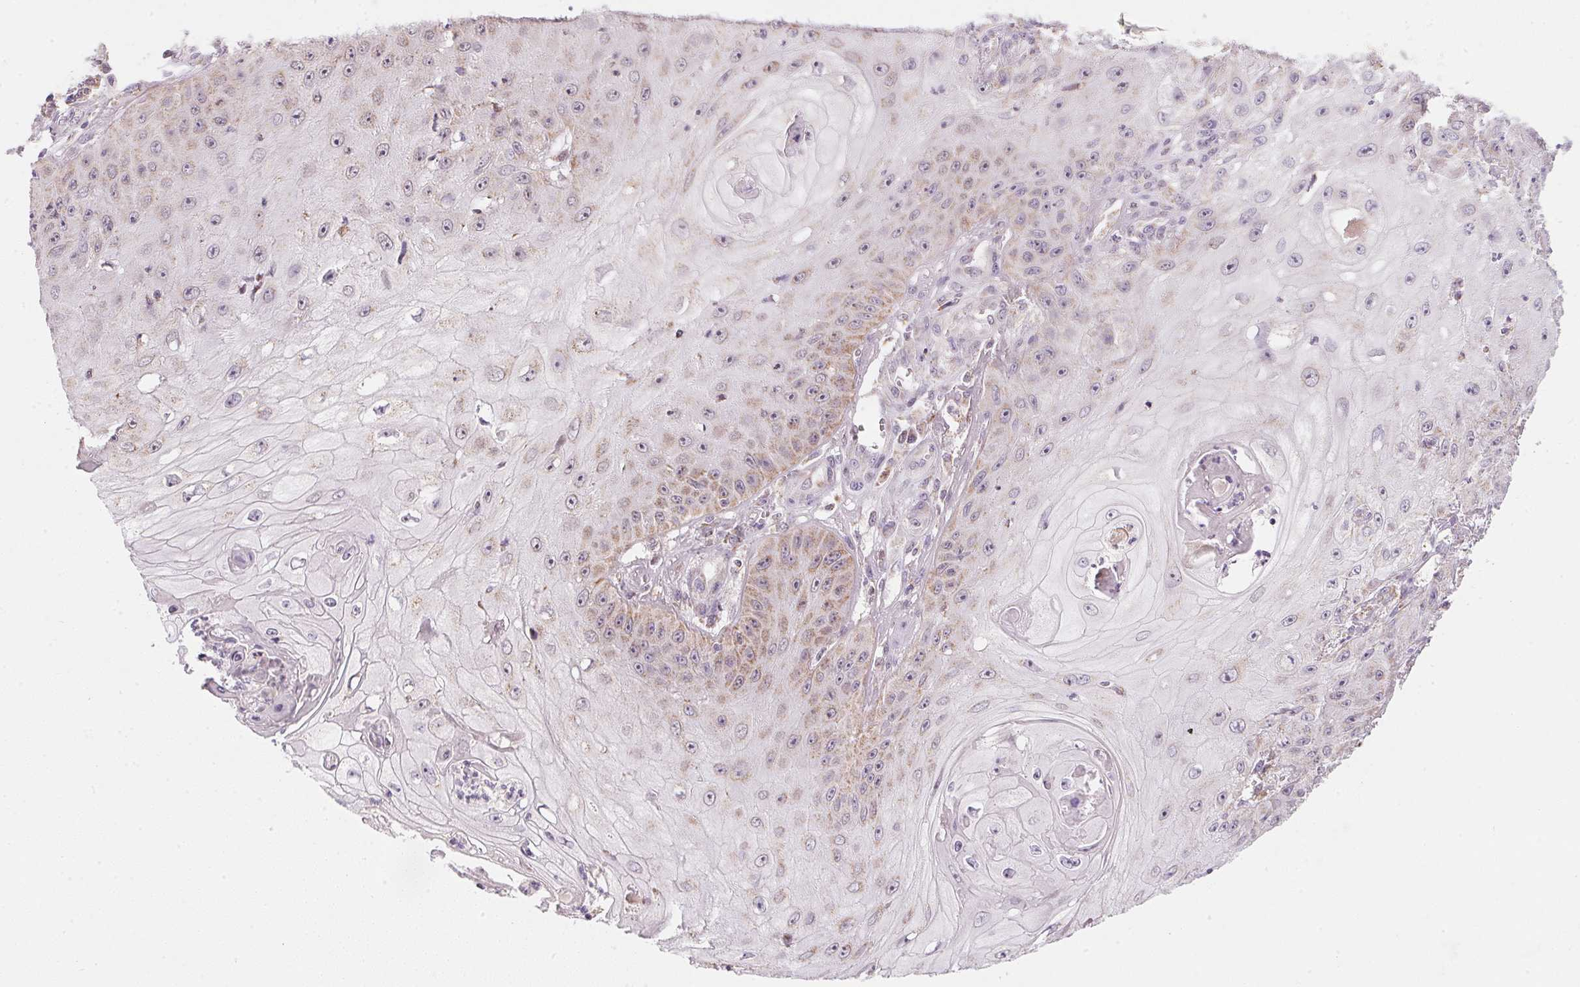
{"staining": {"intensity": "moderate", "quantity": "<25%", "location": "cytoplasmic/membranous"}, "tissue": "skin cancer", "cell_type": "Tumor cells", "image_type": "cancer", "snomed": [{"axis": "morphology", "description": "Squamous cell carcinoma, NOS"}, {"axis": "topography", "description": "Skin"}], "caption": "IHC (DAB) staining of skin squamous cell carcinoma shows moderate cytoplasmic/membranous protein positivity in about <25% of tumor cells.", "gene": "COQ7", "patient": {"sex": "male", "age": 70}}